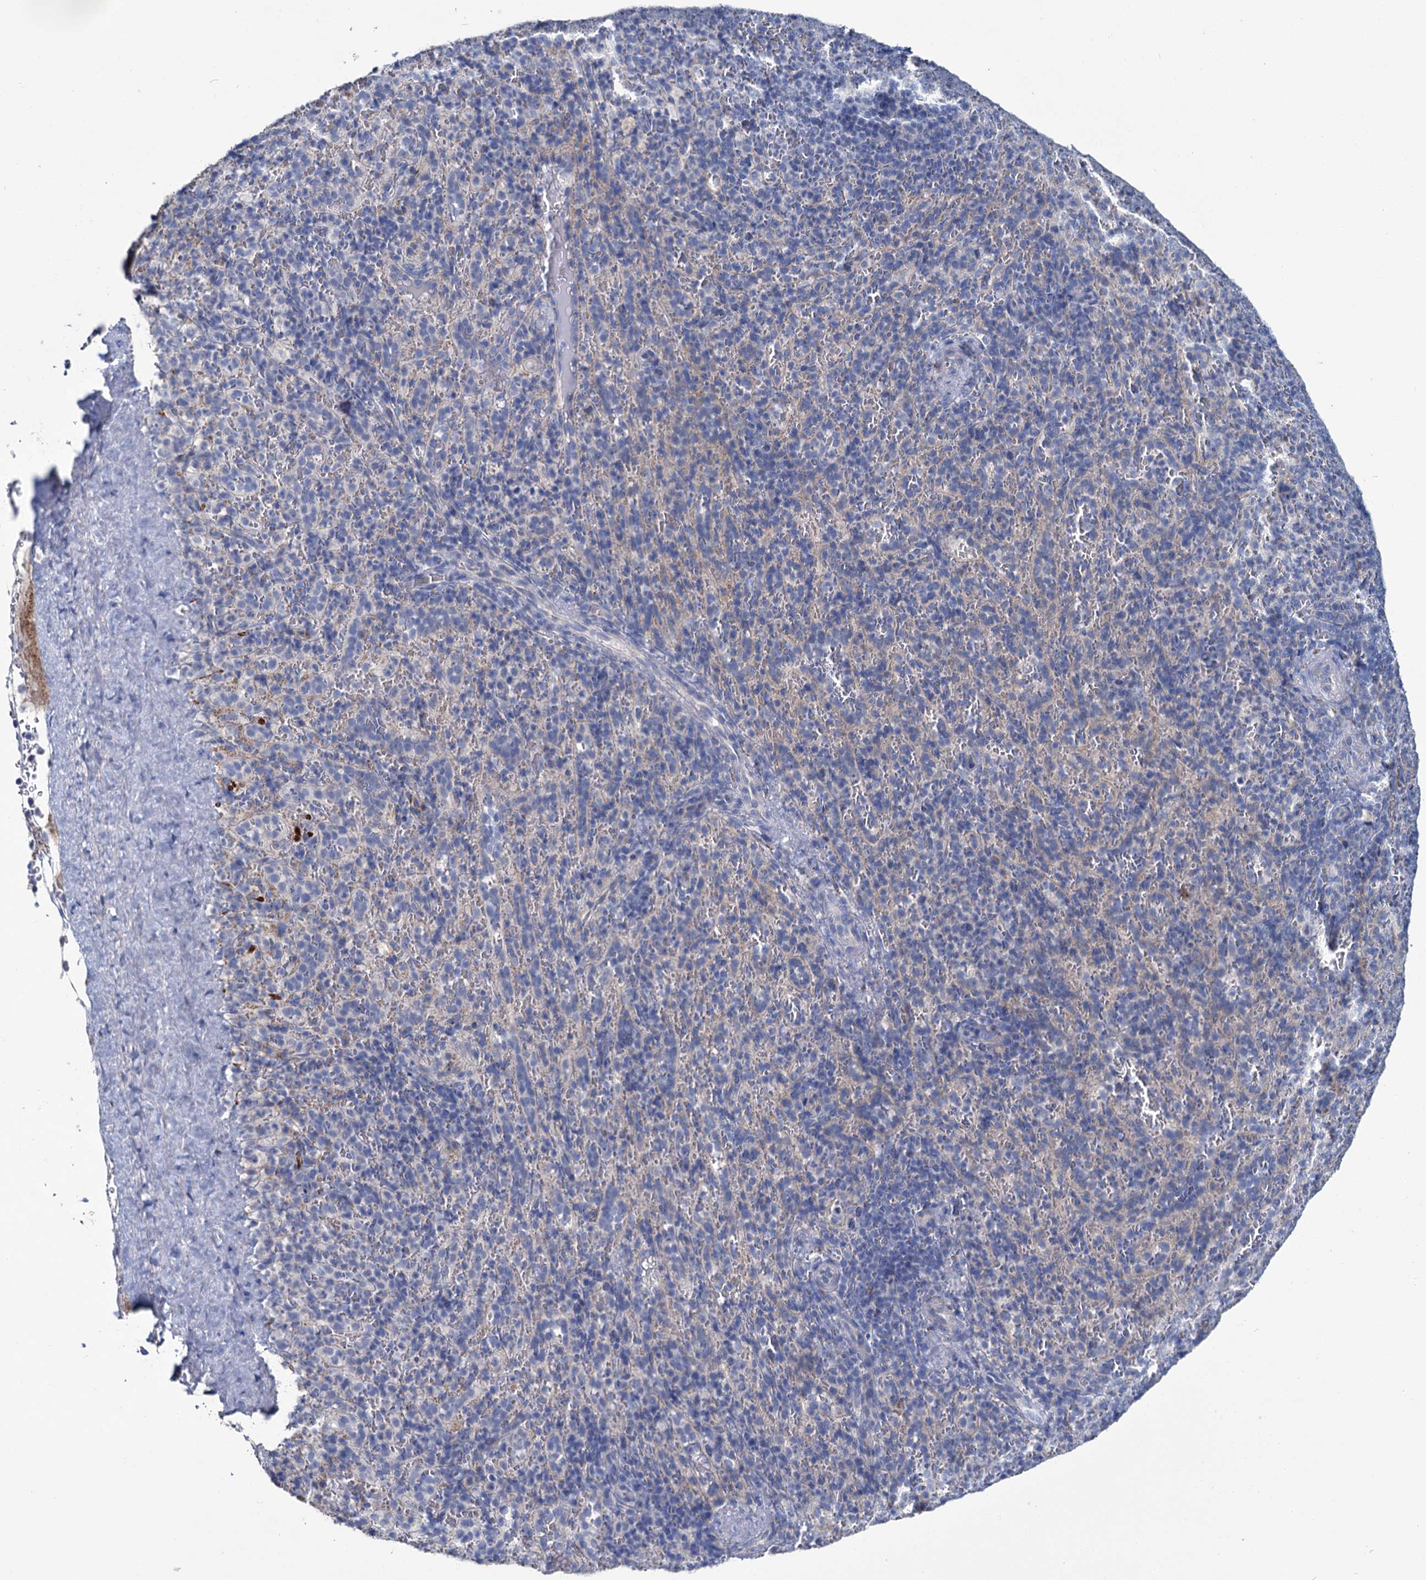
{"staining": {"intensity": "negative", "quantity": "none", "location": "none"}, "tissue": "spleen", "cell_type": "Cells in red pulp", "image_type": "normal", "snomed": [{"axis": "morphology", "description": "Normal tissue, NOS"}, {"axis": "topography", "description": "Spleen"}], "caption": "This is an IHC micrograph of normal human spleen. There is no positivity in cells in red pulp.", "gene": "SNCB", "patient": {"sex": "female", "age": 21}}